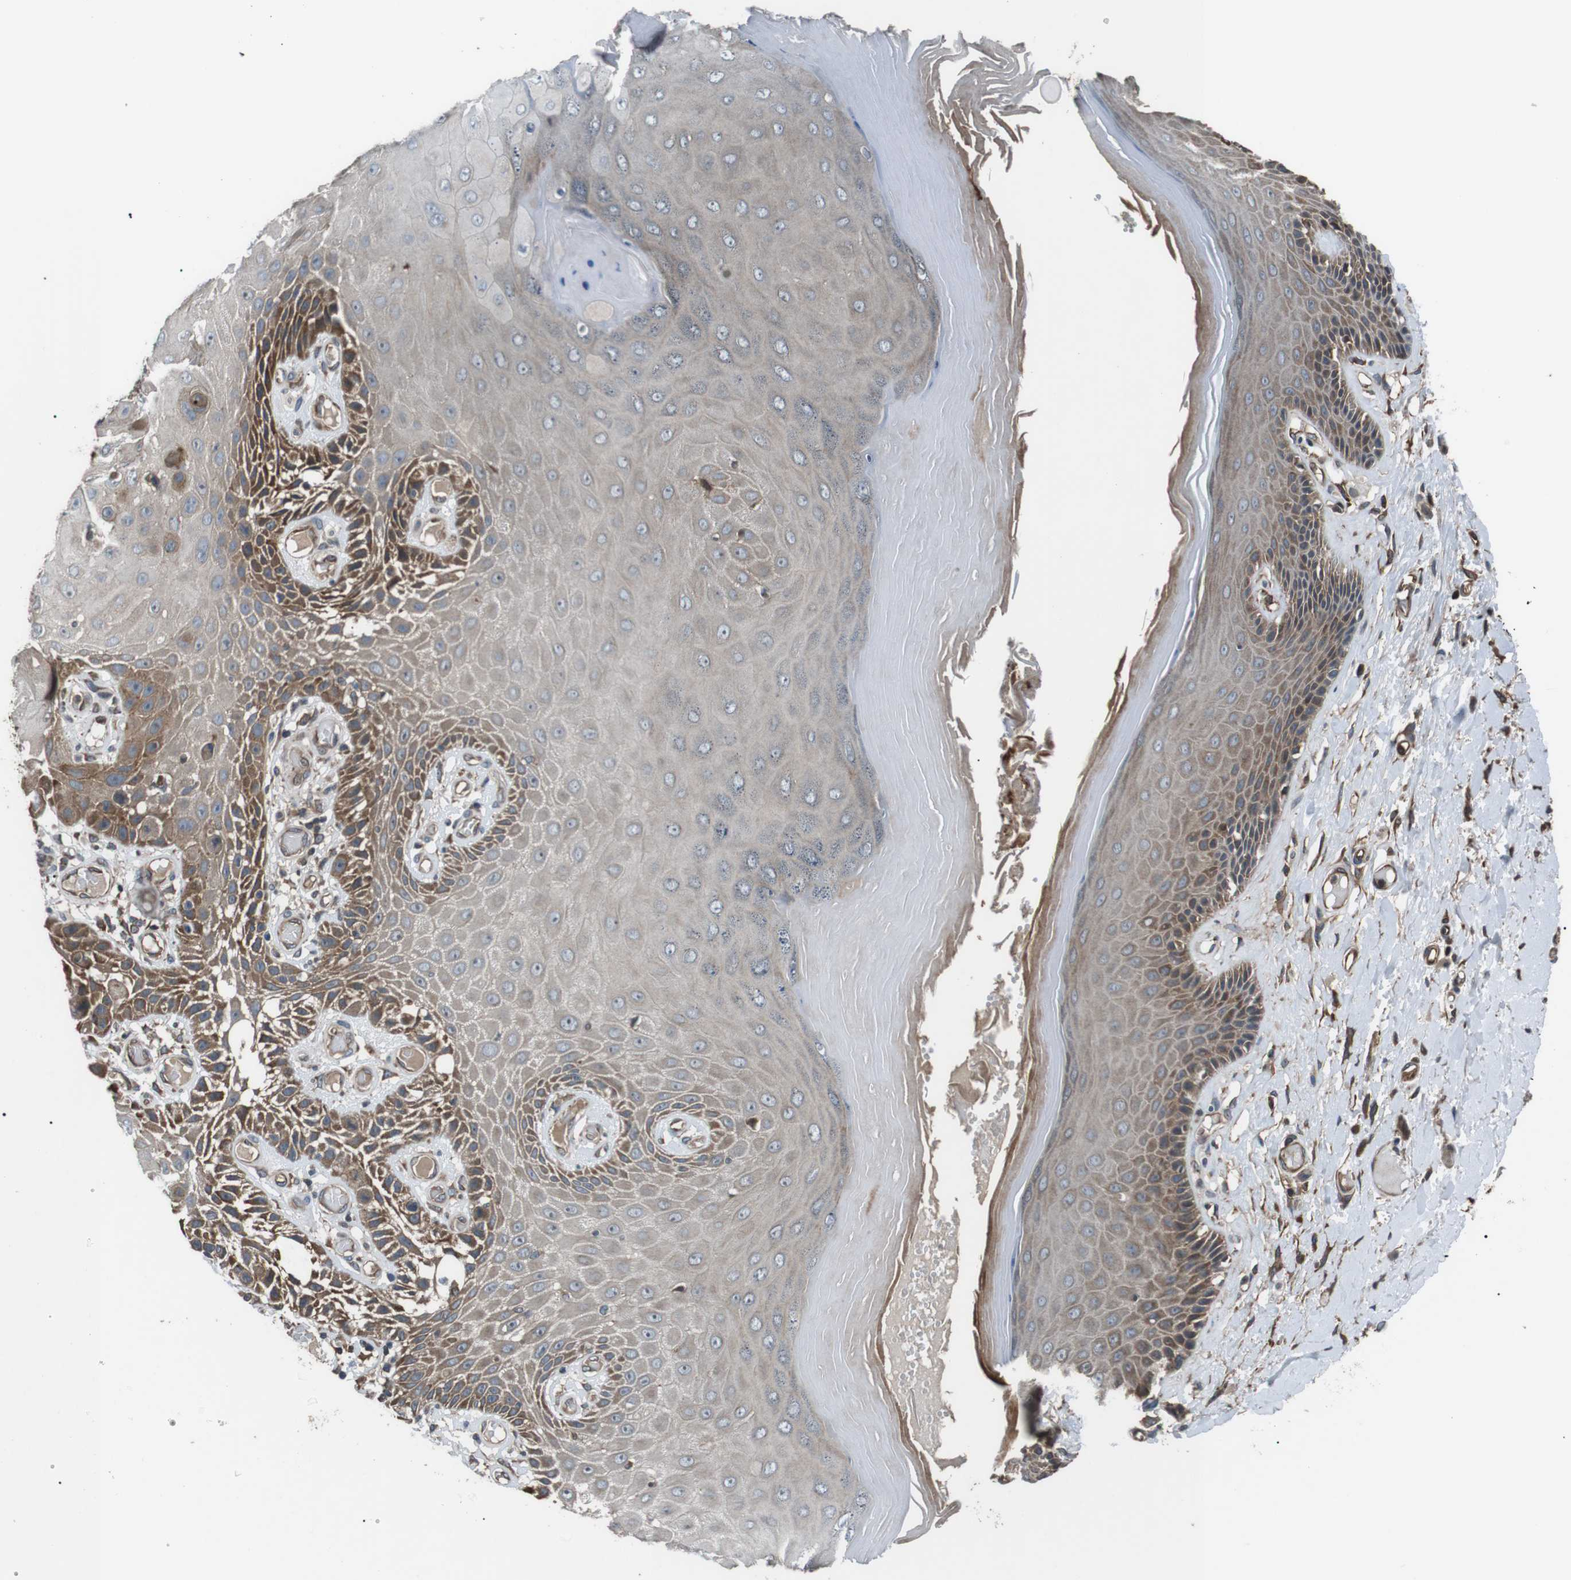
{"staining": {"intensity": "moderate", "quantity": "25%-75%", "location": "cytoplasmic/membranous"}, "tissue": "skin", "cell_type": "Epidermal cells", "image_type": "normal", "snomed": [{"axis": "morphology", "description": "Normal tissue, NOS"}, {"axis": "topography", "description": "Vulva"}], "caption": "Protein analysis of unremarkable skin exhibits moderate cytoplasmic/membranous positivity in approximately 25%-75% of epidermal cells. The protein of interest is stained brown, and the nuclei are stained in blue (DAB IHC with brightfield microscopy, high magnification).", "gene": "GPR161", "patient": {"sex": "female", "age": 73}}